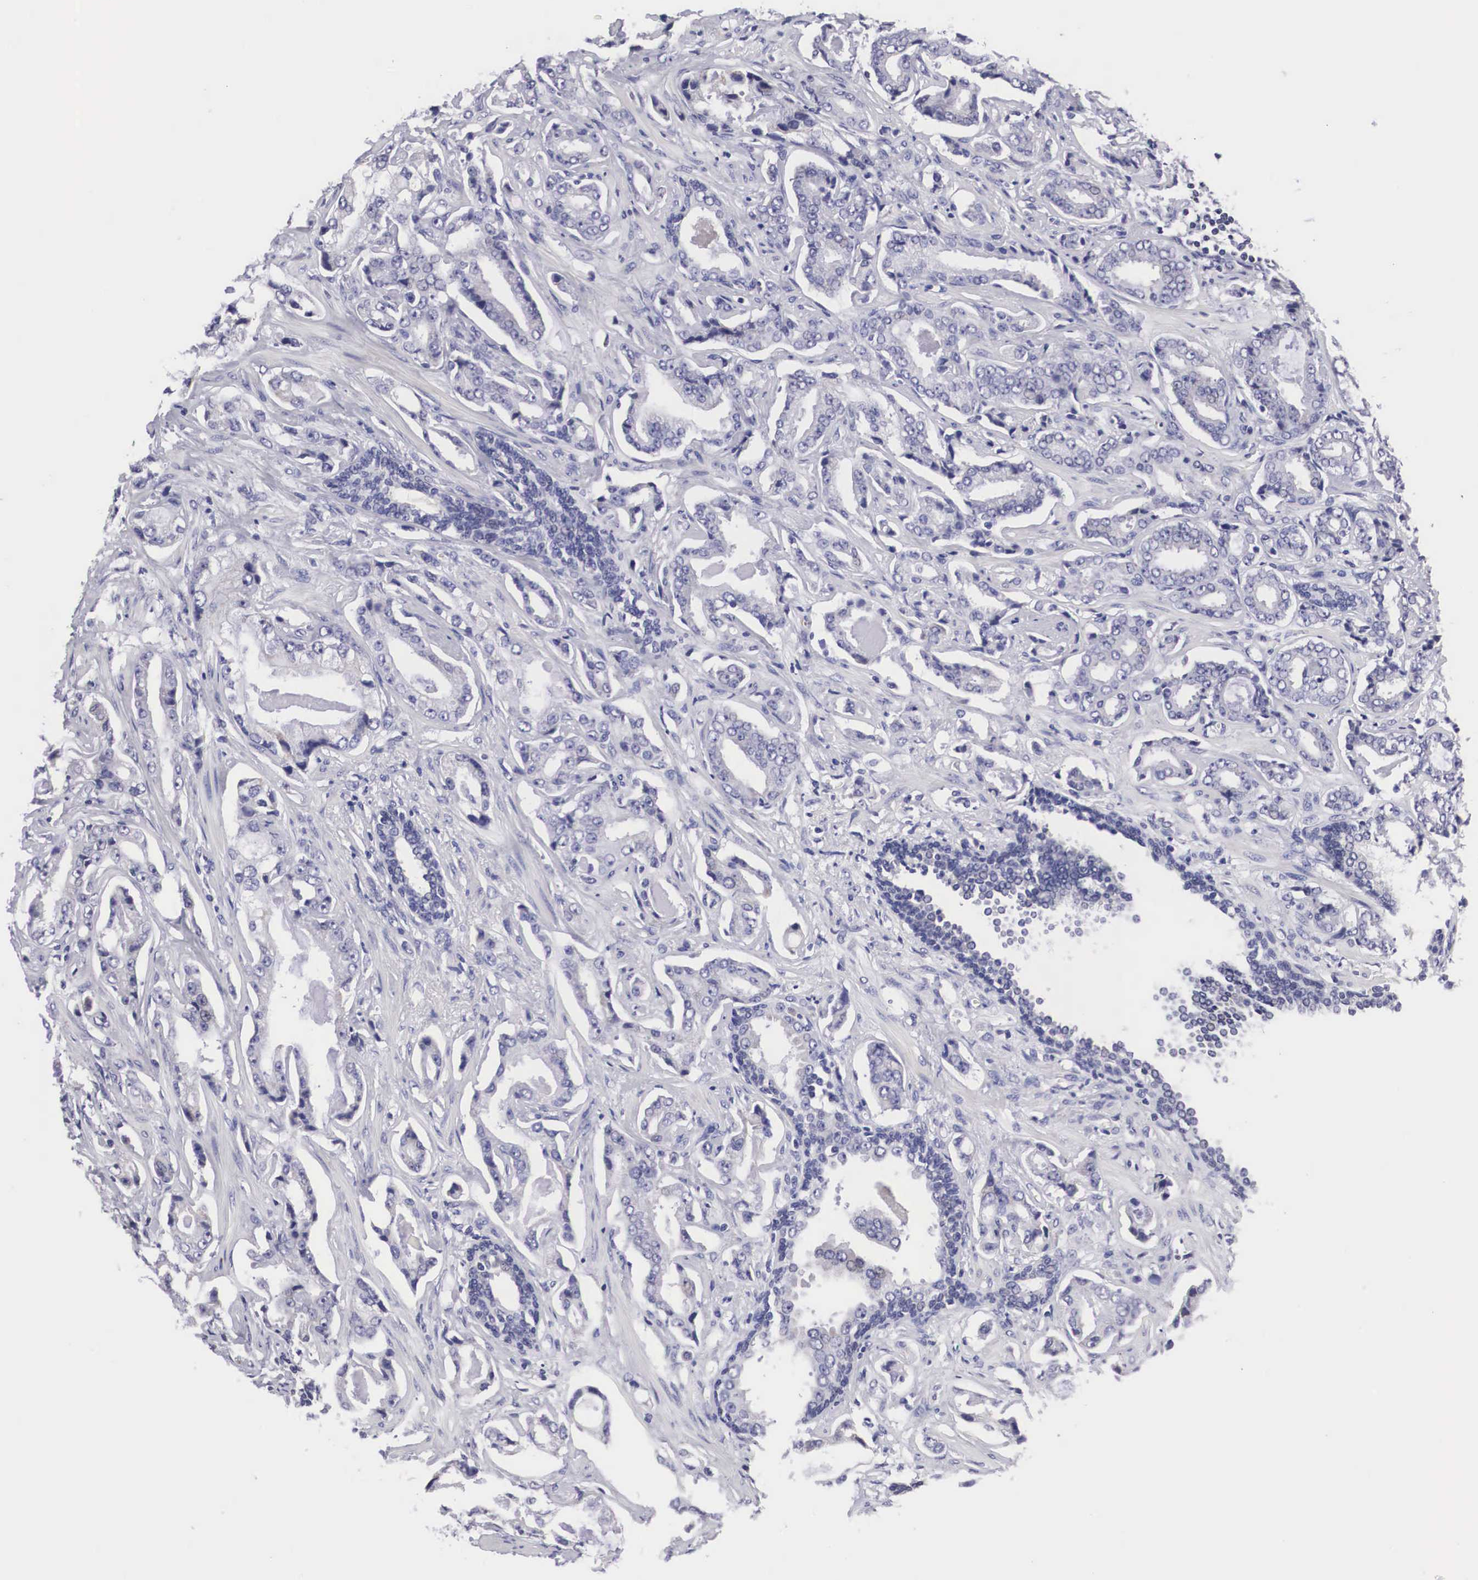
{"staining": {"intensity": "negative", "quantity": "none", "location": "none"}, "tissue": "prostate cancer", "cell_type": "Tumor cells", "image_type": "cancer", "snomed": [{"axis": "morphology", "description": "Adenocarcinoma, Low grade"}, {"axis": "topography", "description": "Prostate"}], "caption": "An immunohistochemistry (IHC) photomicrograph of prostate cancer (adenocarcinoma (low-grade)) is shown. There is no staining in tumor cells of prostate cancer (adenocarcinoma (low-grade)). The staining is performed using DAB (3,3'-diaminobenzidine) brown chromogen with nuclei counter-stained in using hematoxylin.", "gene": "SOX11", "patient": {"sex": "male", "age": 65}}